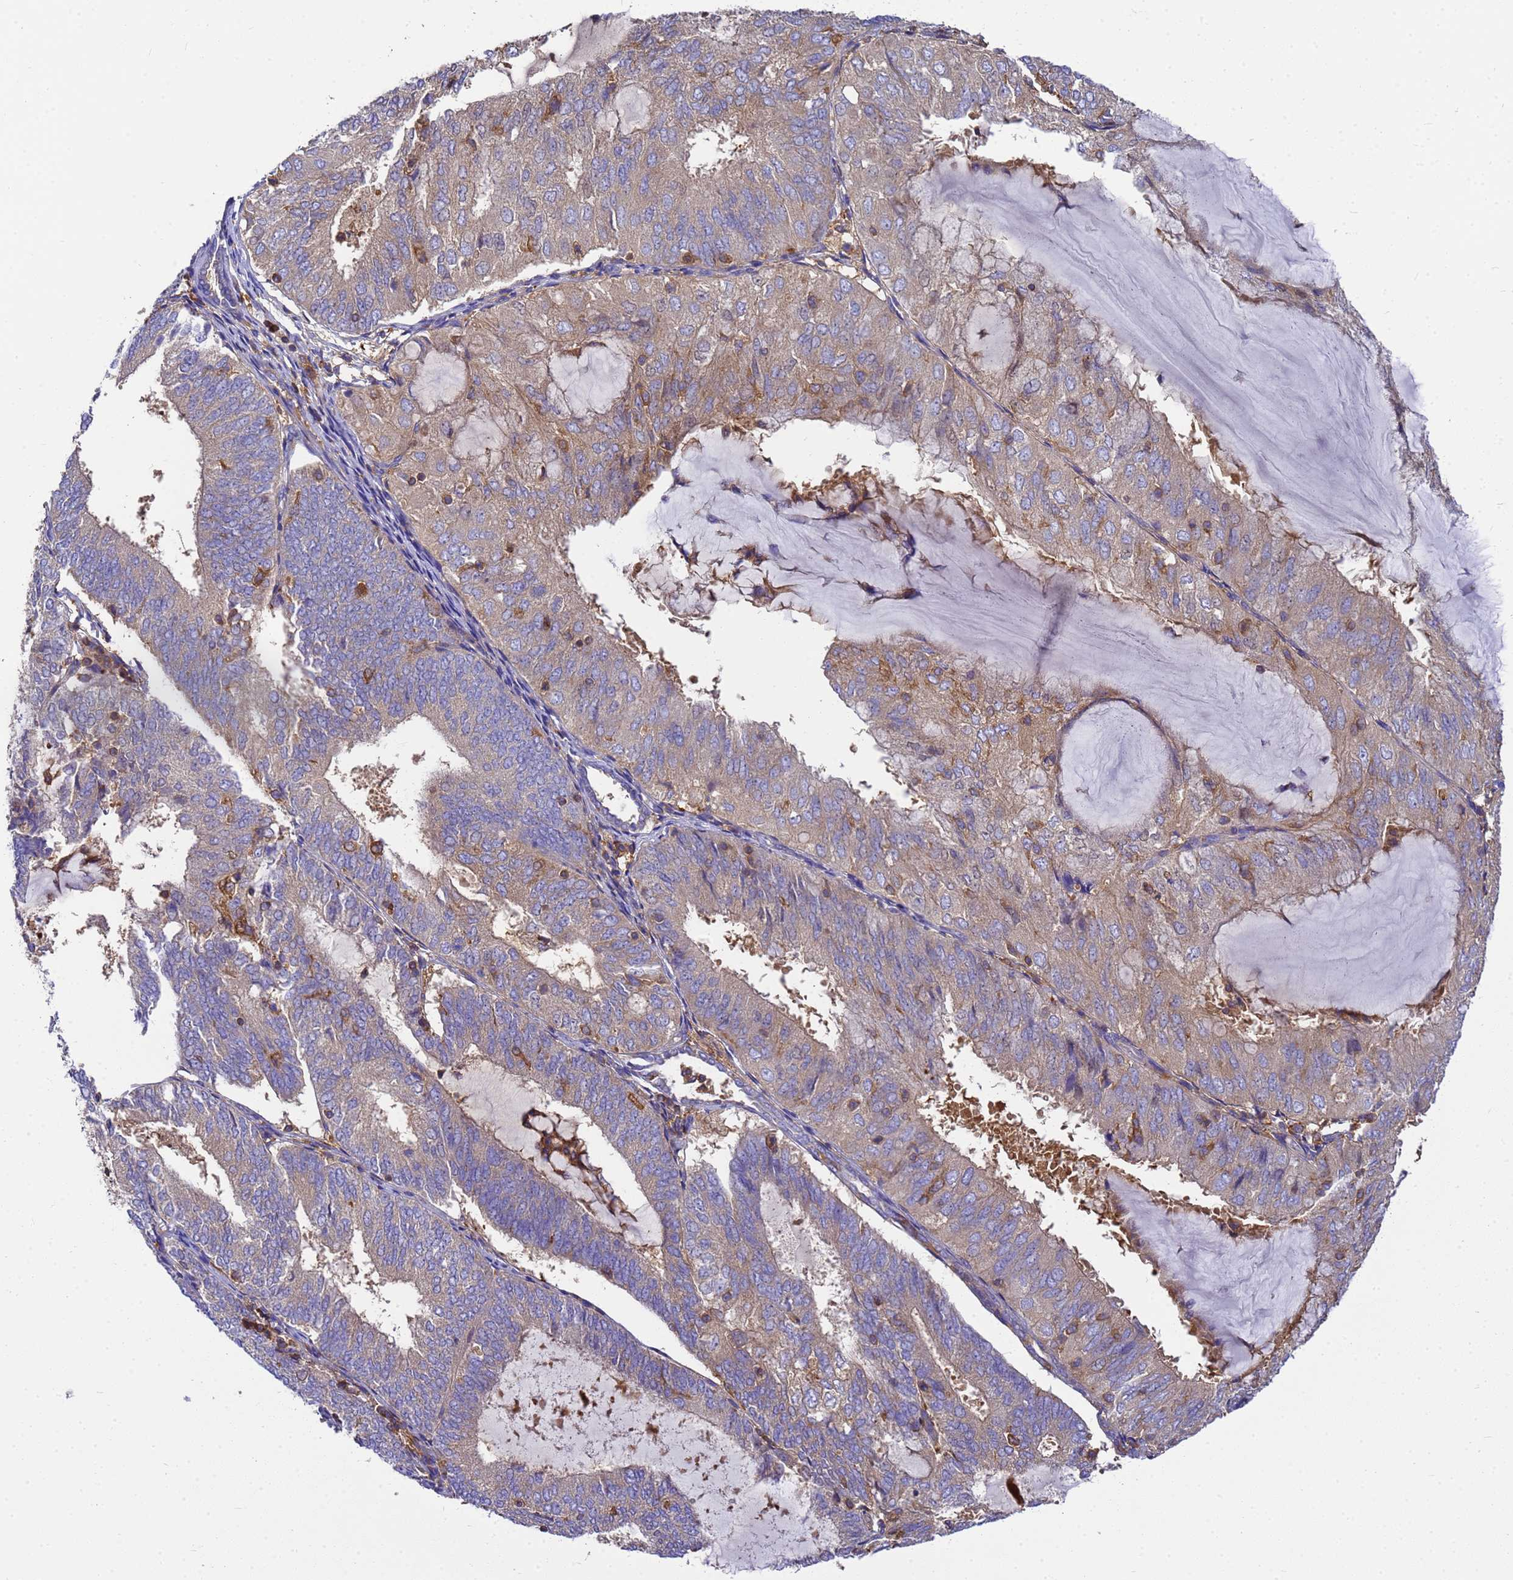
{"staining": {"intensity": "weak", "quantity": "25%-75%", "location": "cytoplasmic/membranous"}, "tissue": "endometrial cancer", "cell_type": "Tumor cells", "image_type": "cancer", "snomed": [{"axis": "morphology", "description": "Adenocarcinoma, NOS"}, {"axis": "topography", "description": "Endometrium"}], "caption": "A histopathology image showing weak cytoplasmic/membranous positivity in about 25%-75% of tumor cells in endometrial adenocarcinoma, as visualized by brown immunohistochemical staining.", "gene": "ZNF235", "patient": {"sex": "female", "age": 81}}